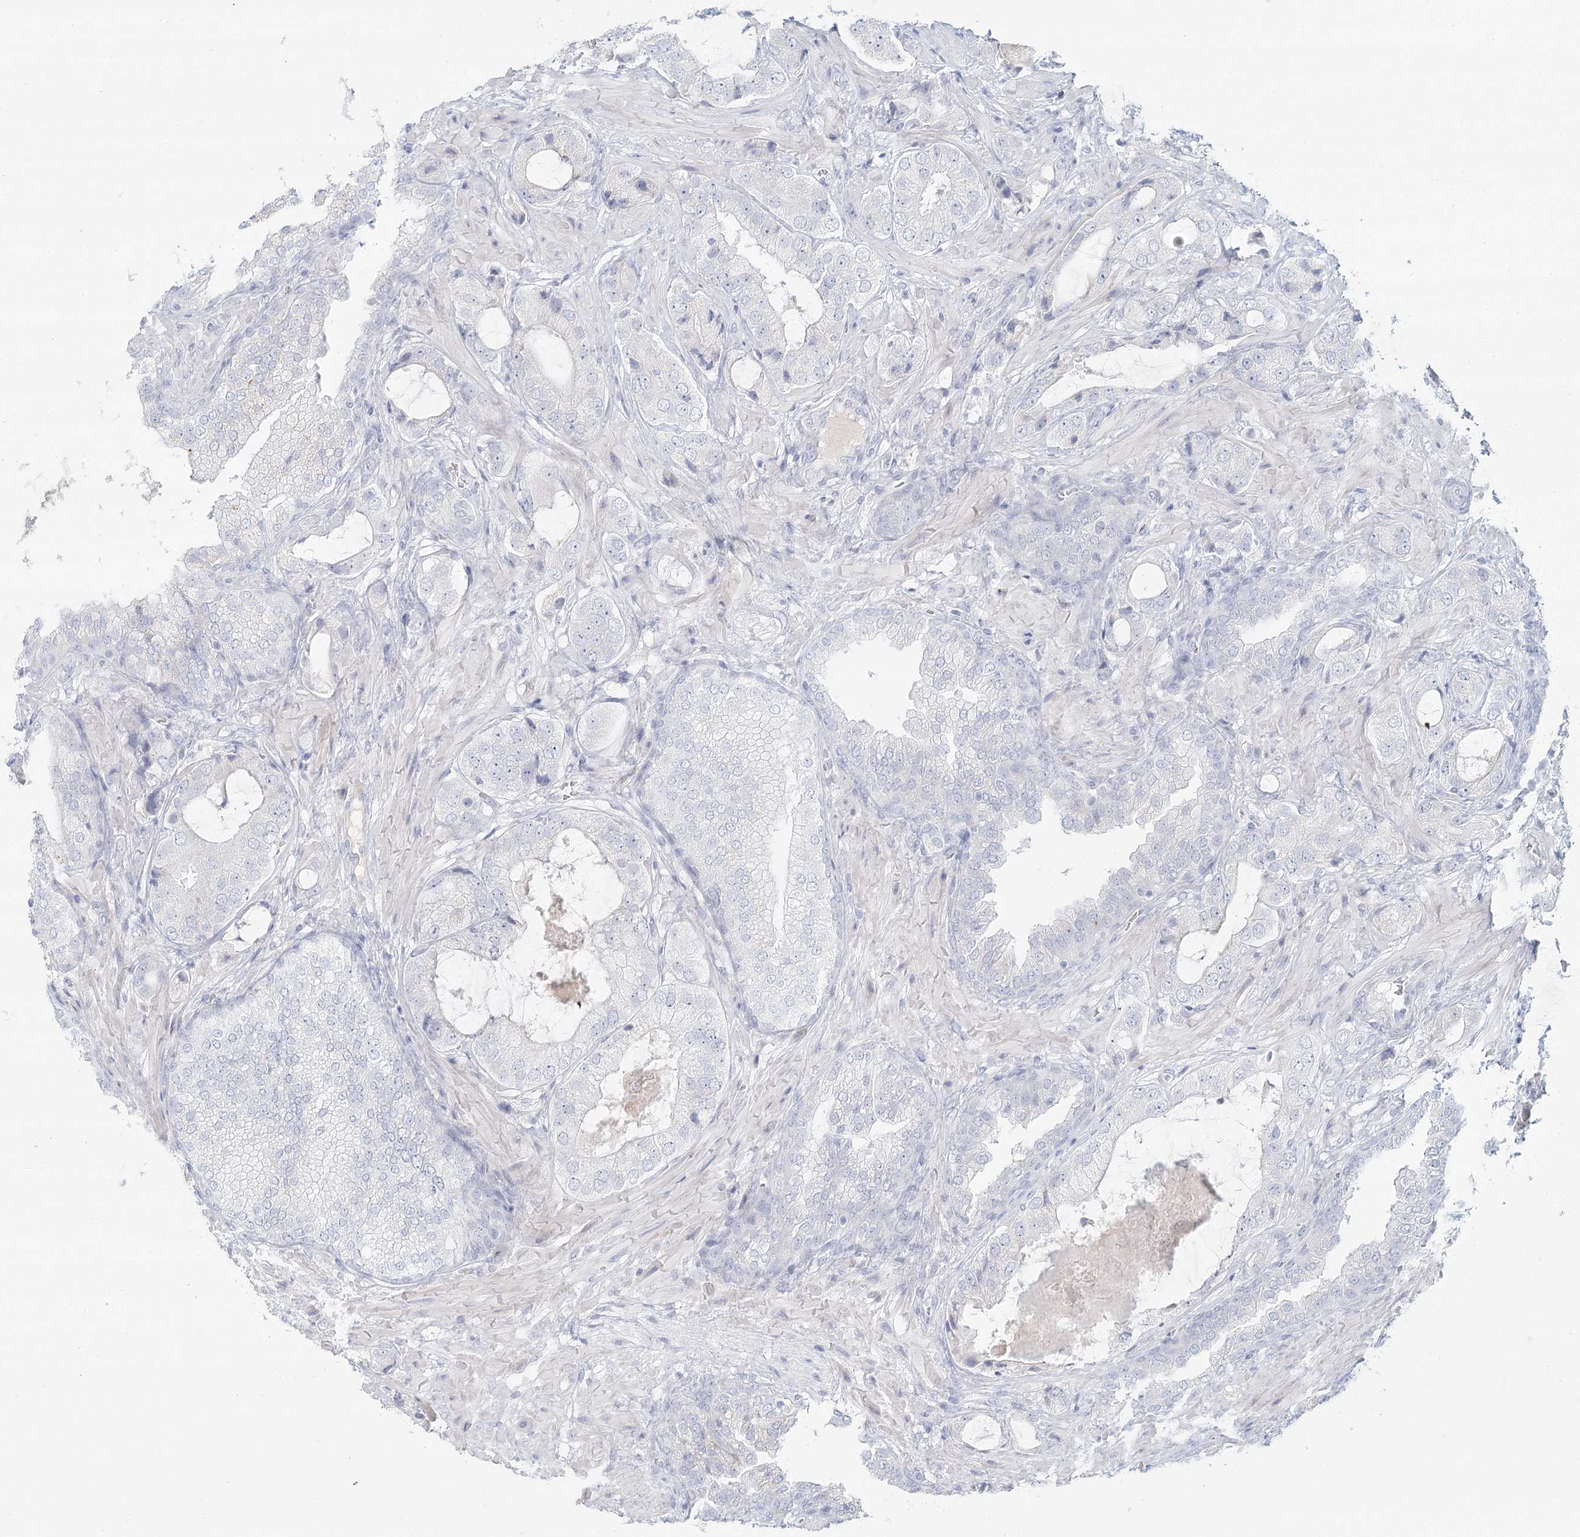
{"staining": {"intensity": "negative", "quantity": "none", "location": "none"}, "tissue": "prostate cancer", "cell_type": "Tumor cells", "image_type": "cancer", "snomed": [{"axis": "morphology", "description": "Normal tissue, NOS"}, {"axis": "morphology", "description": "Adenocarcinoma, High grade"}, {"axis": "topography", "description": "Prostate"}, {"axis": "topography", "description": "Peripheral nerve tissue"}], "caption": "Tumor cells show no significant protein positivity in prostate cancer.", "gene": "DMGDH", "patient": {"sex": "male", "age": 59}}